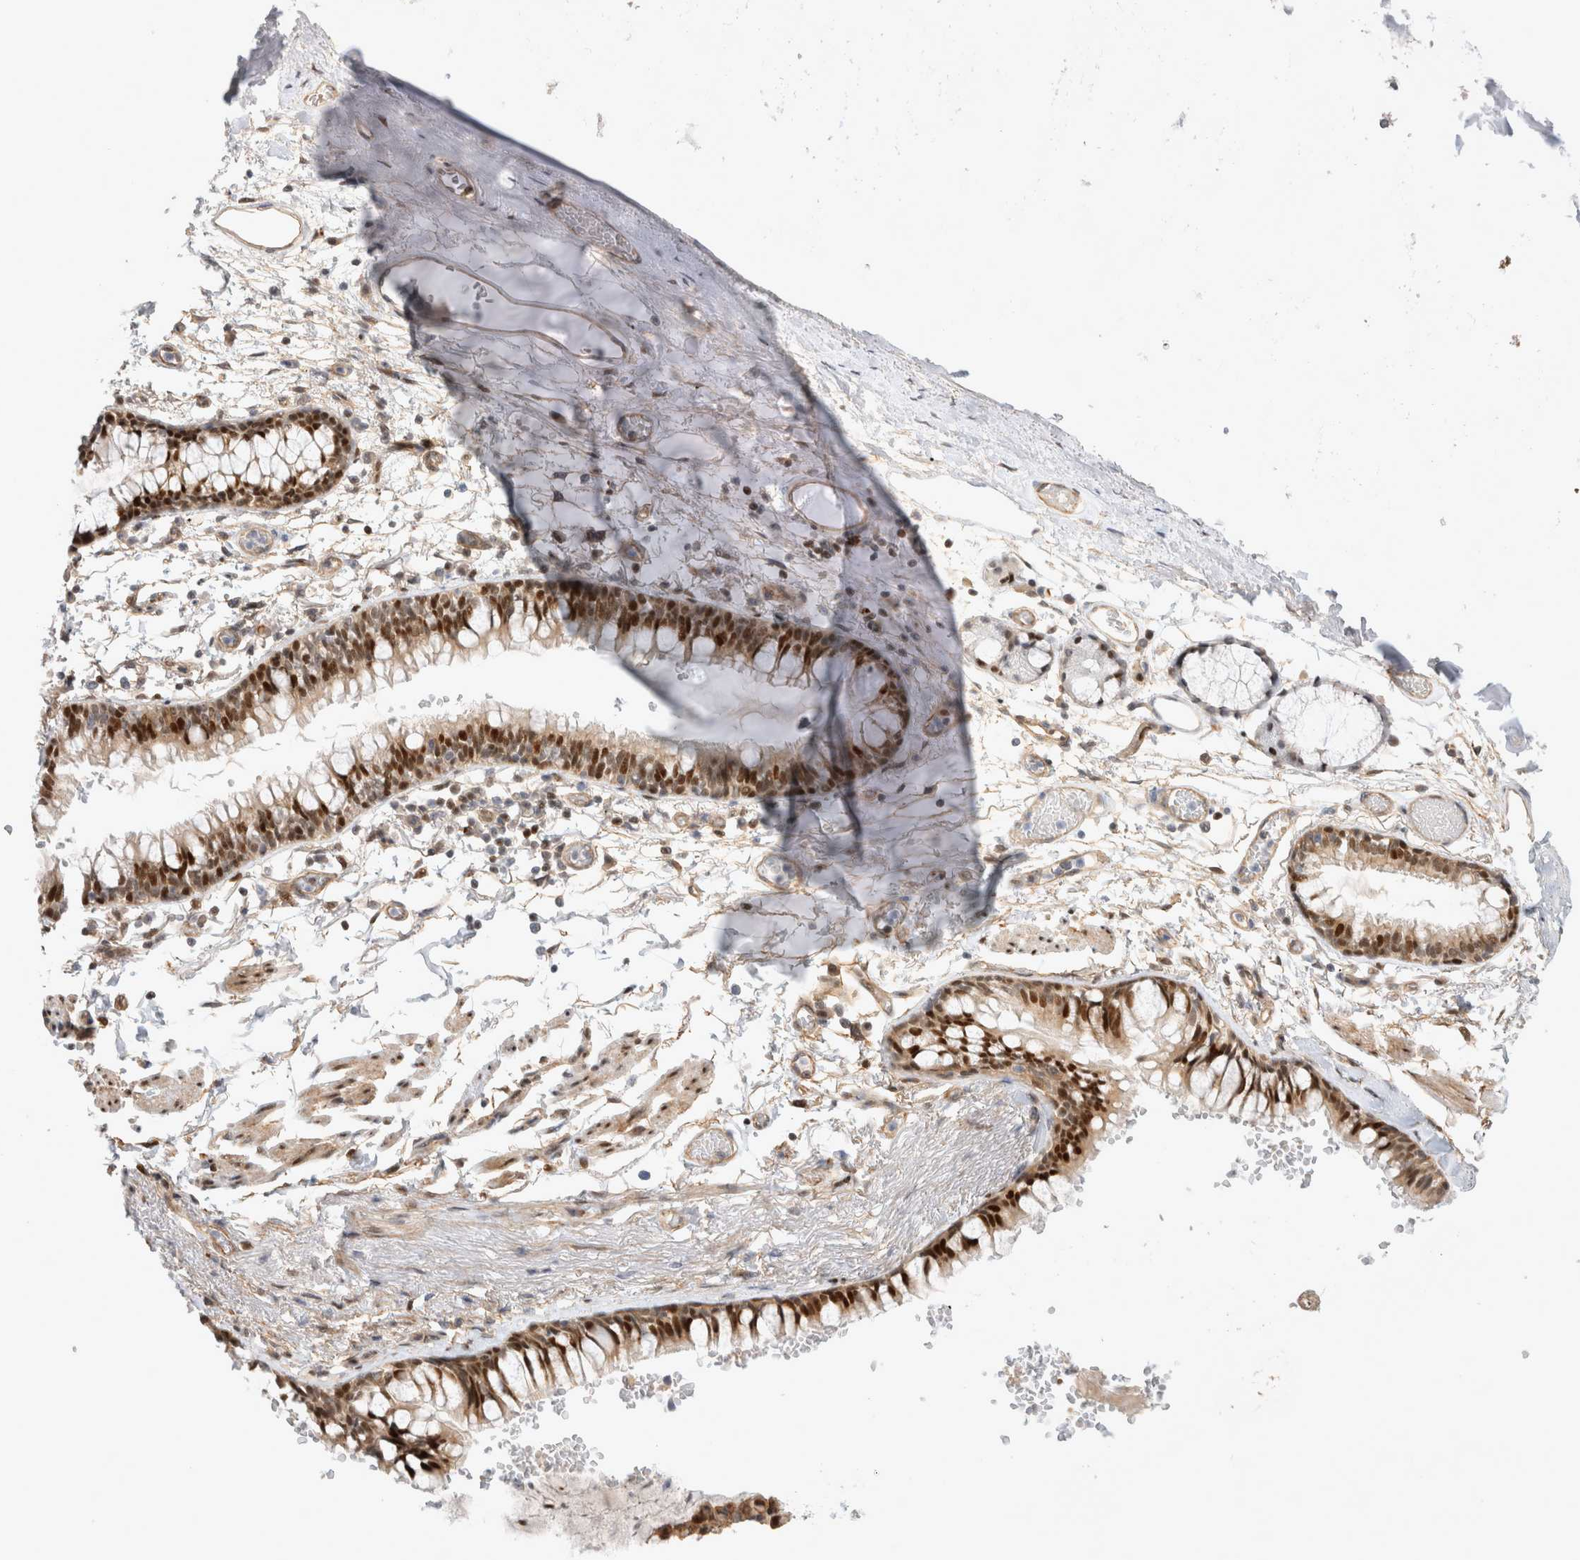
{"staining": {"intensity": "negative", "quantity": "none", "location": "none"}, "tissue": "adipose tissue", "cell_type": "Adipocytes", "image_type": "normal", "snomed": [{"axis": "morphology", "description": "Normal tissue, NOS"}, {"axis": "topography", "description": "Cartilage tissue"}, {"axis": "topography", "description": "Bronchus"}], "caption": "The histopathology image demonstrates no significant positivity in adipocytes of adipose tissue.", "gene": "TCF4", "patient": {"sex": "female", "age": 73}}